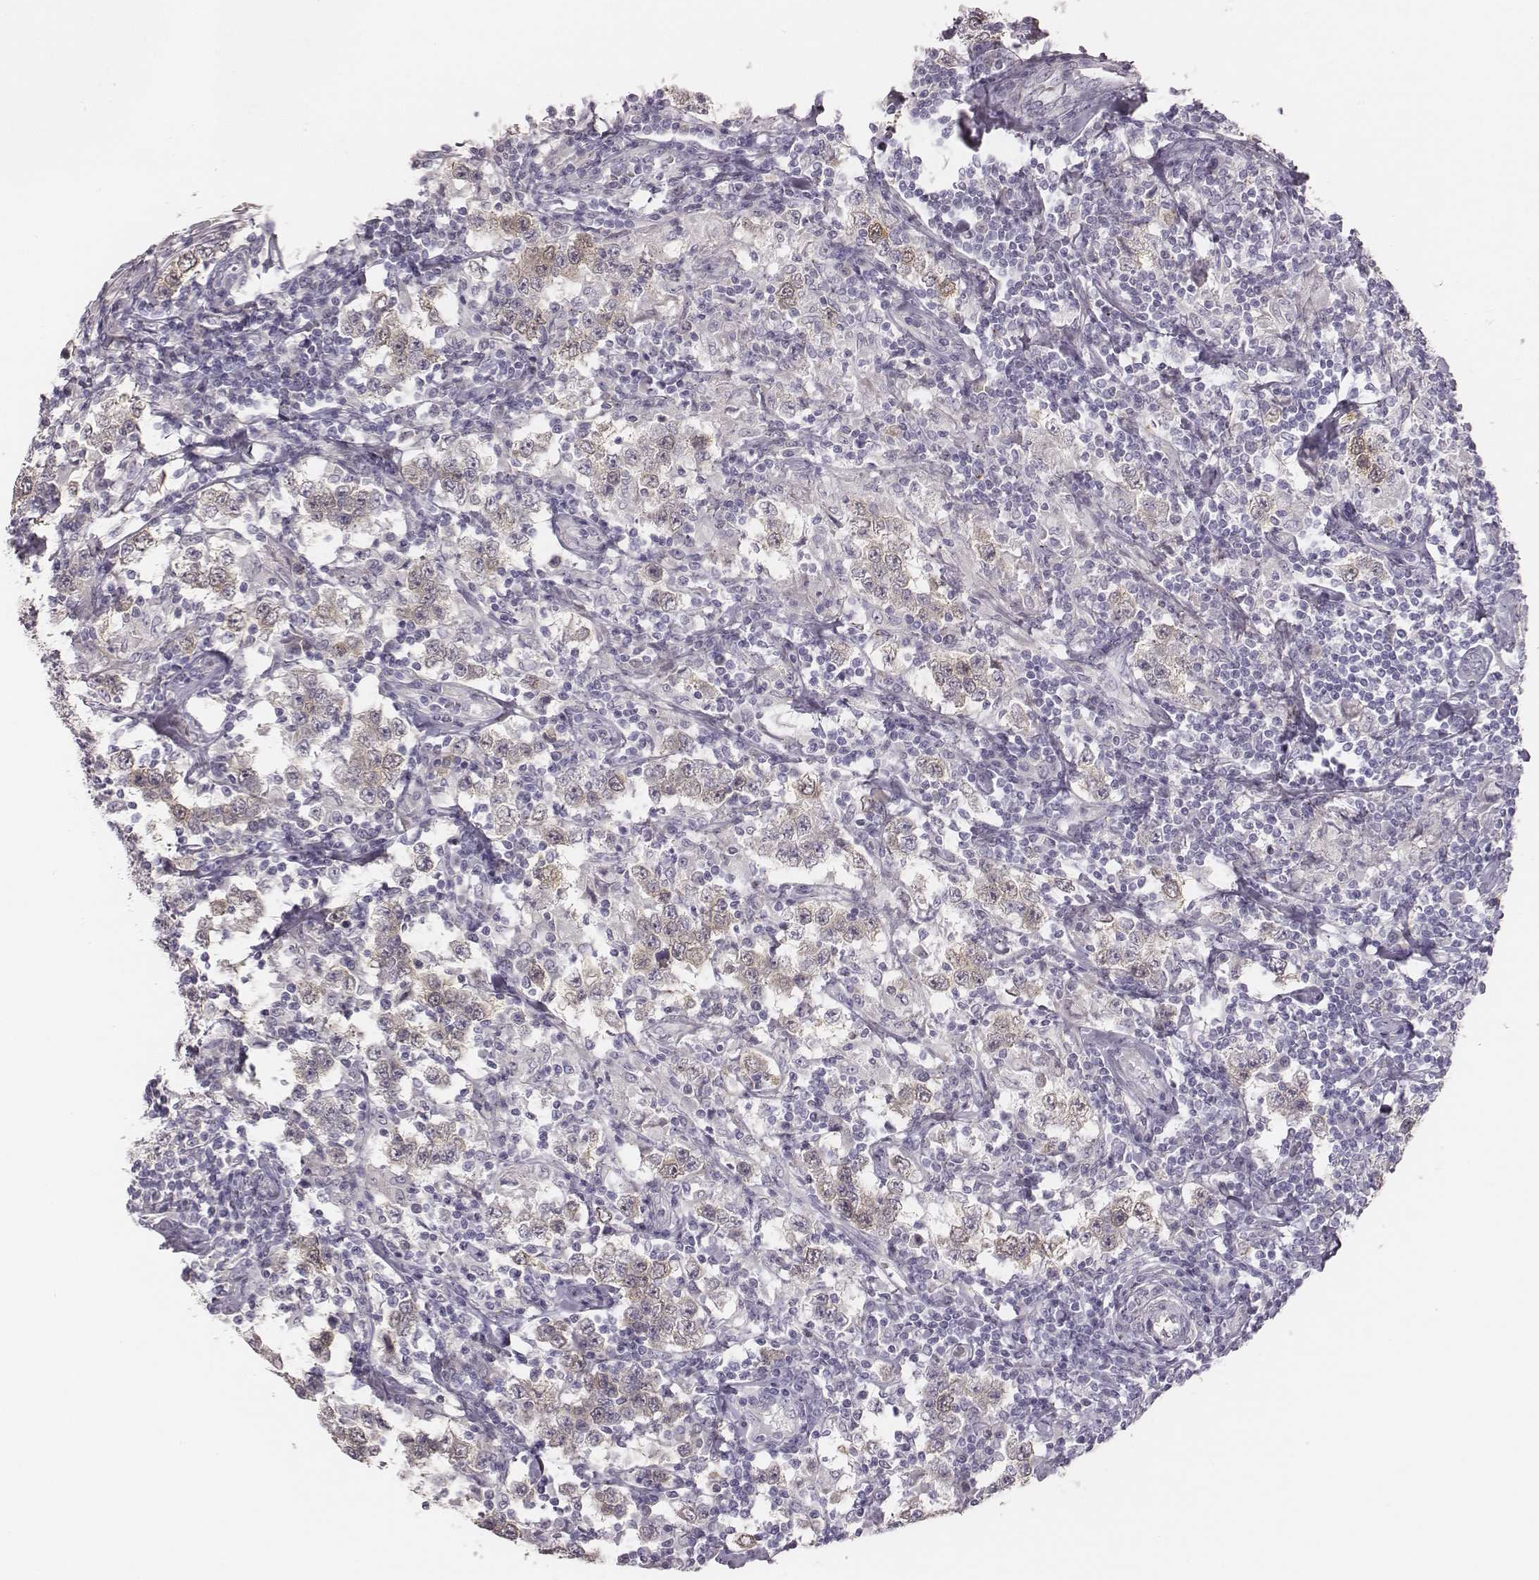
{"staining": {"intensity": "weak", "quantity": "<25%", "location": "cytoplasmic/membranous,nuclear"}, "tissue": "testis cancer", "cell_type": "Tumor cells", "image_type": "cancer", "snomed": [{"axis": "morphology", "description": "Seminoma, NOS"}, {"axis": "morphology", "description": "Carcinoma, Embryonal, NOS"}, {"axis": "topography", "description": "Testis"}], "caption": "Immunohistochemistry of testis embryonal carcinoma reveals no expression in tumor cells.", "gene": "PBK", "patient": {"sex": "male", "age": 41}}